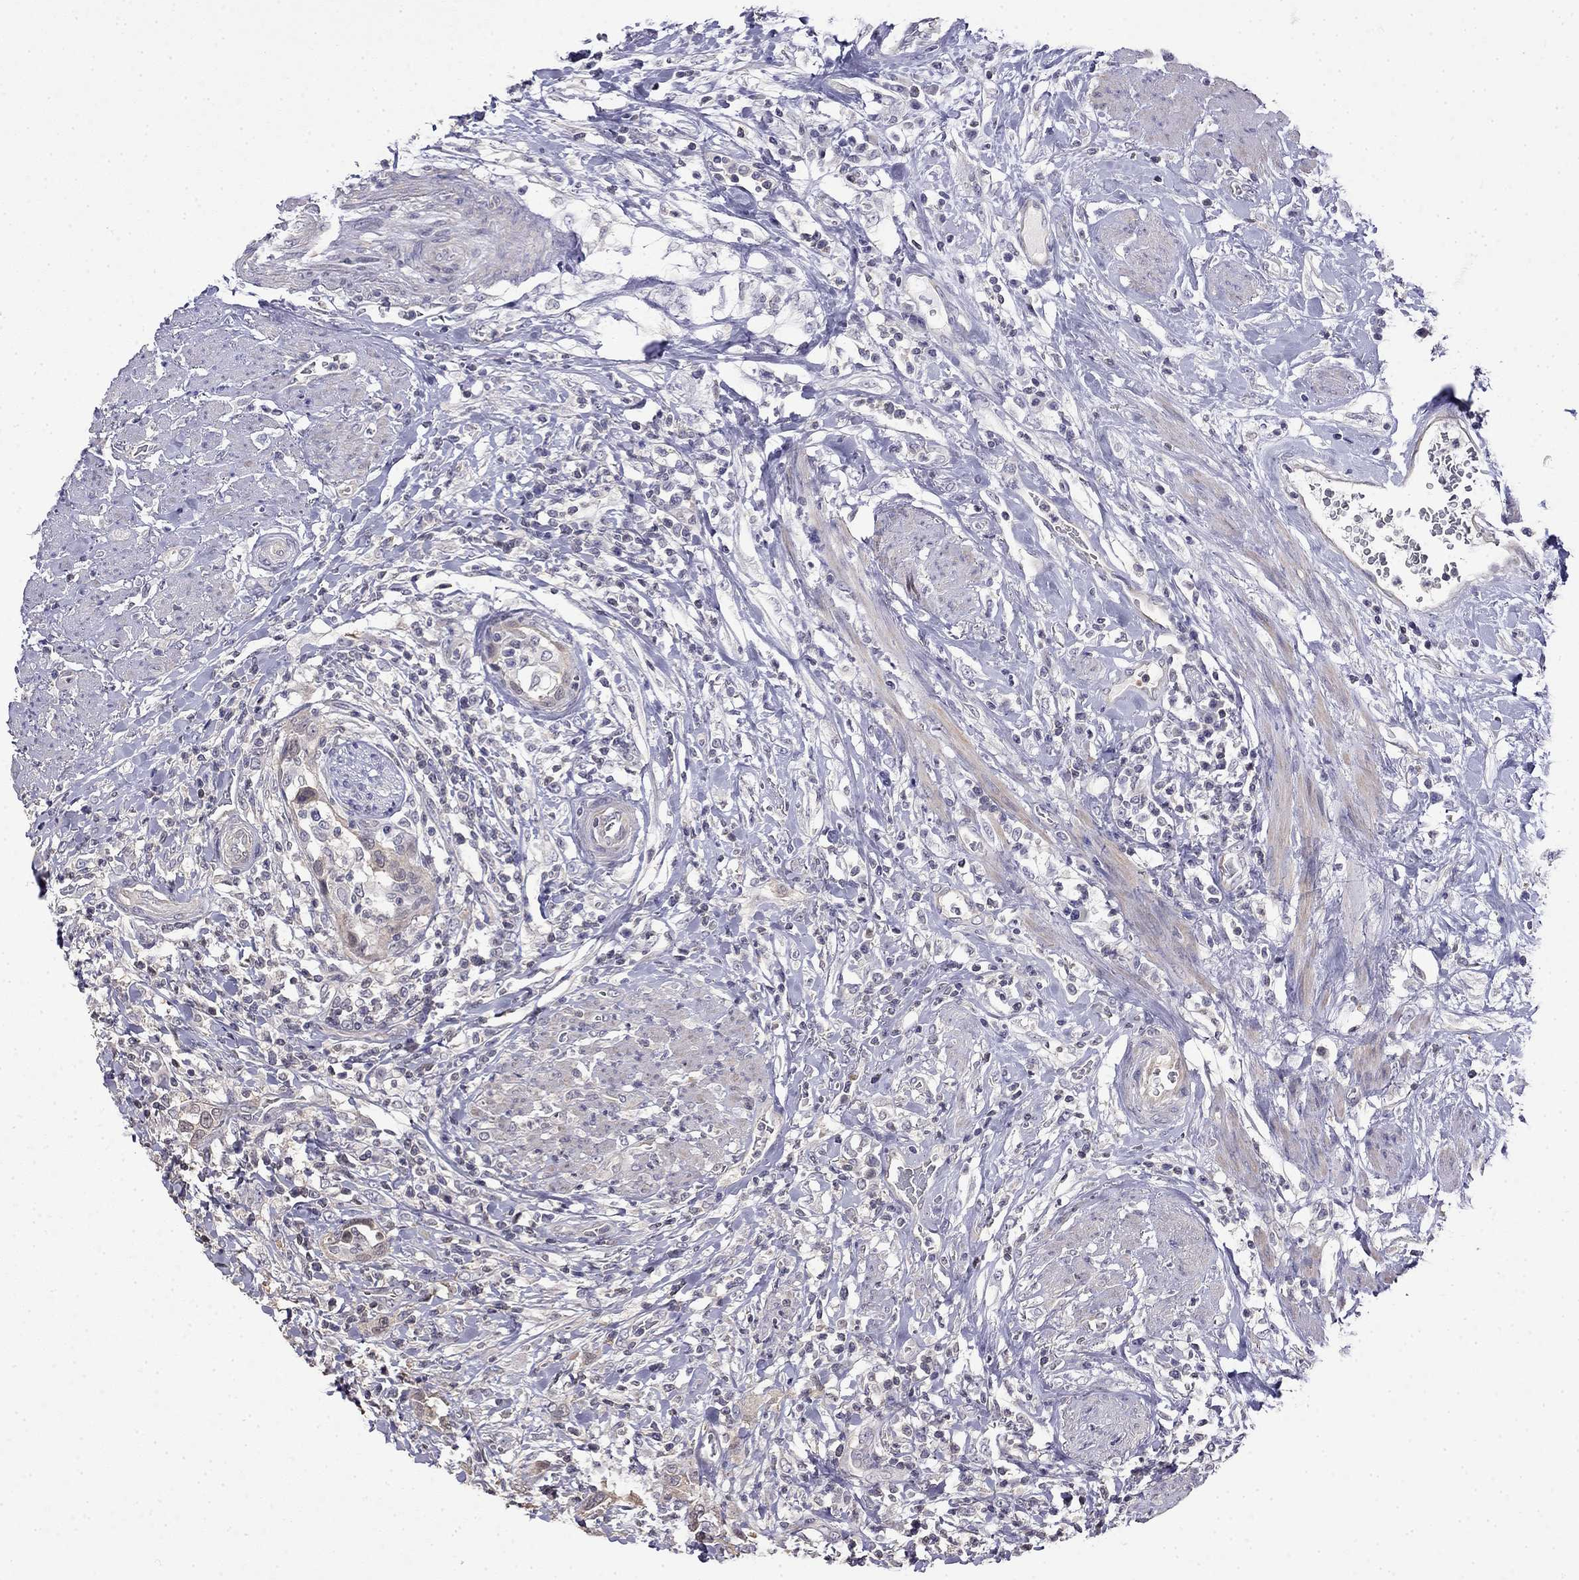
{"staining": {"intensity": "negative", "quantity": "none", "location": "none"}, "tissue": "urothelial cancer", "cell_type": "Tumor cells", "image_type": "cancer", "snomed": [{"axis": "morphology", "description": "Urothelial carcinoma, NOS"}, {"axis": "morphology", "description": "Urothelial carcinoma, High grade"}, {"axis": "topography", "description": "Urinary bladder"}], "caption": "Photomicrograph shows no significant protein positivity in tumor cells of urothelial cancer. (IHC, brightfield microscopy, high magnification).", "gene": "GUCA1B", "patient": {"sex": "female", "age": 64}}